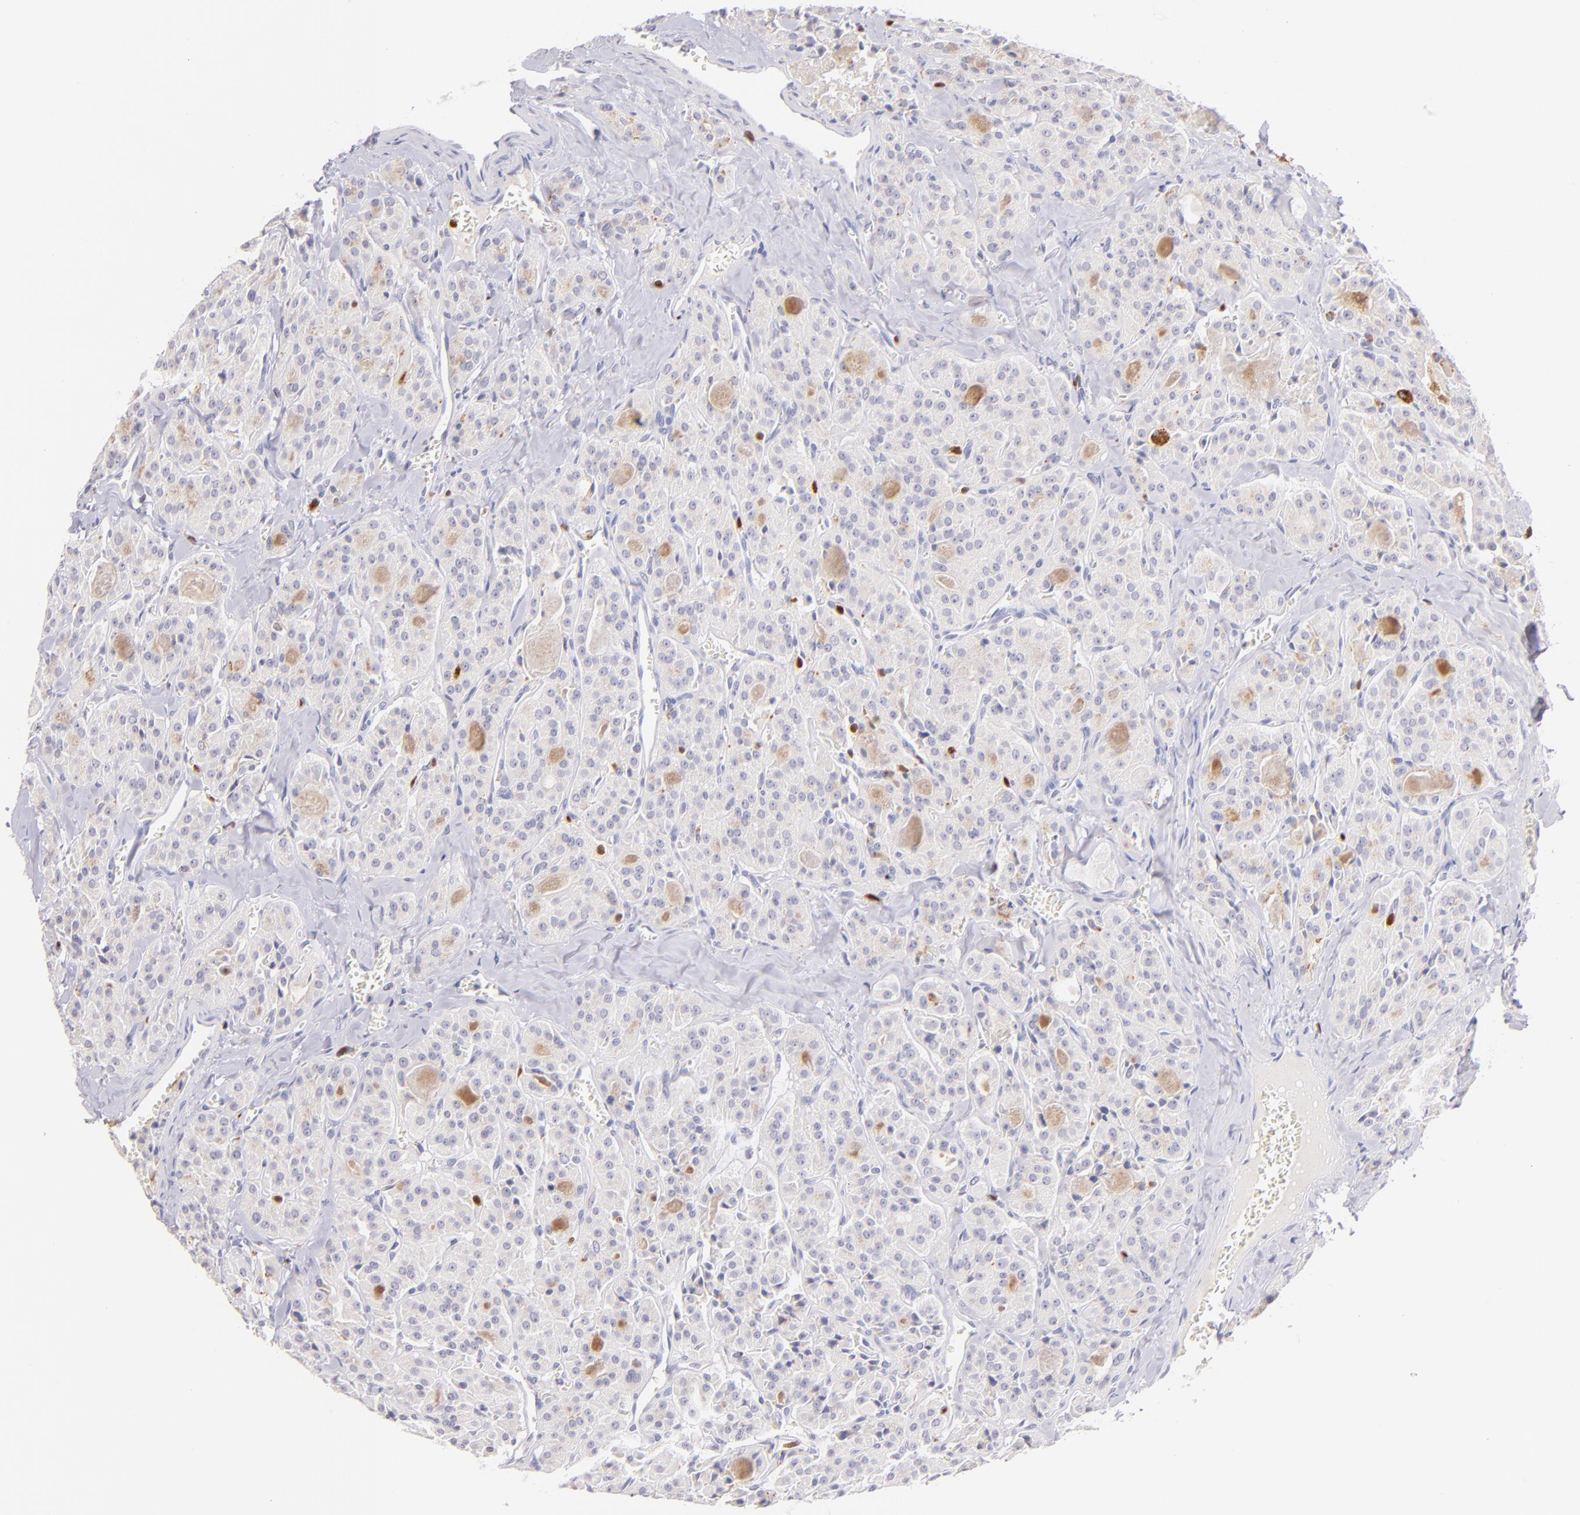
{"staining": {"intensity": "negative", "quantity": "none", "location": "none"}, "tissue": "thyroid cancer", "cell_type": "Tumor cells", "image_type": "cancer", "snomed": [{"axis": "morphology", "description": "Carcinoma, NOS"}, {"axis": "topography", "description": "Thyroid gland"}], "caption": "The histopathology image demonstrates no staining of tumor cells in thyroid cancer.", "gene": "ZAP70", "patient": {"sex": "male", "age": 76}}